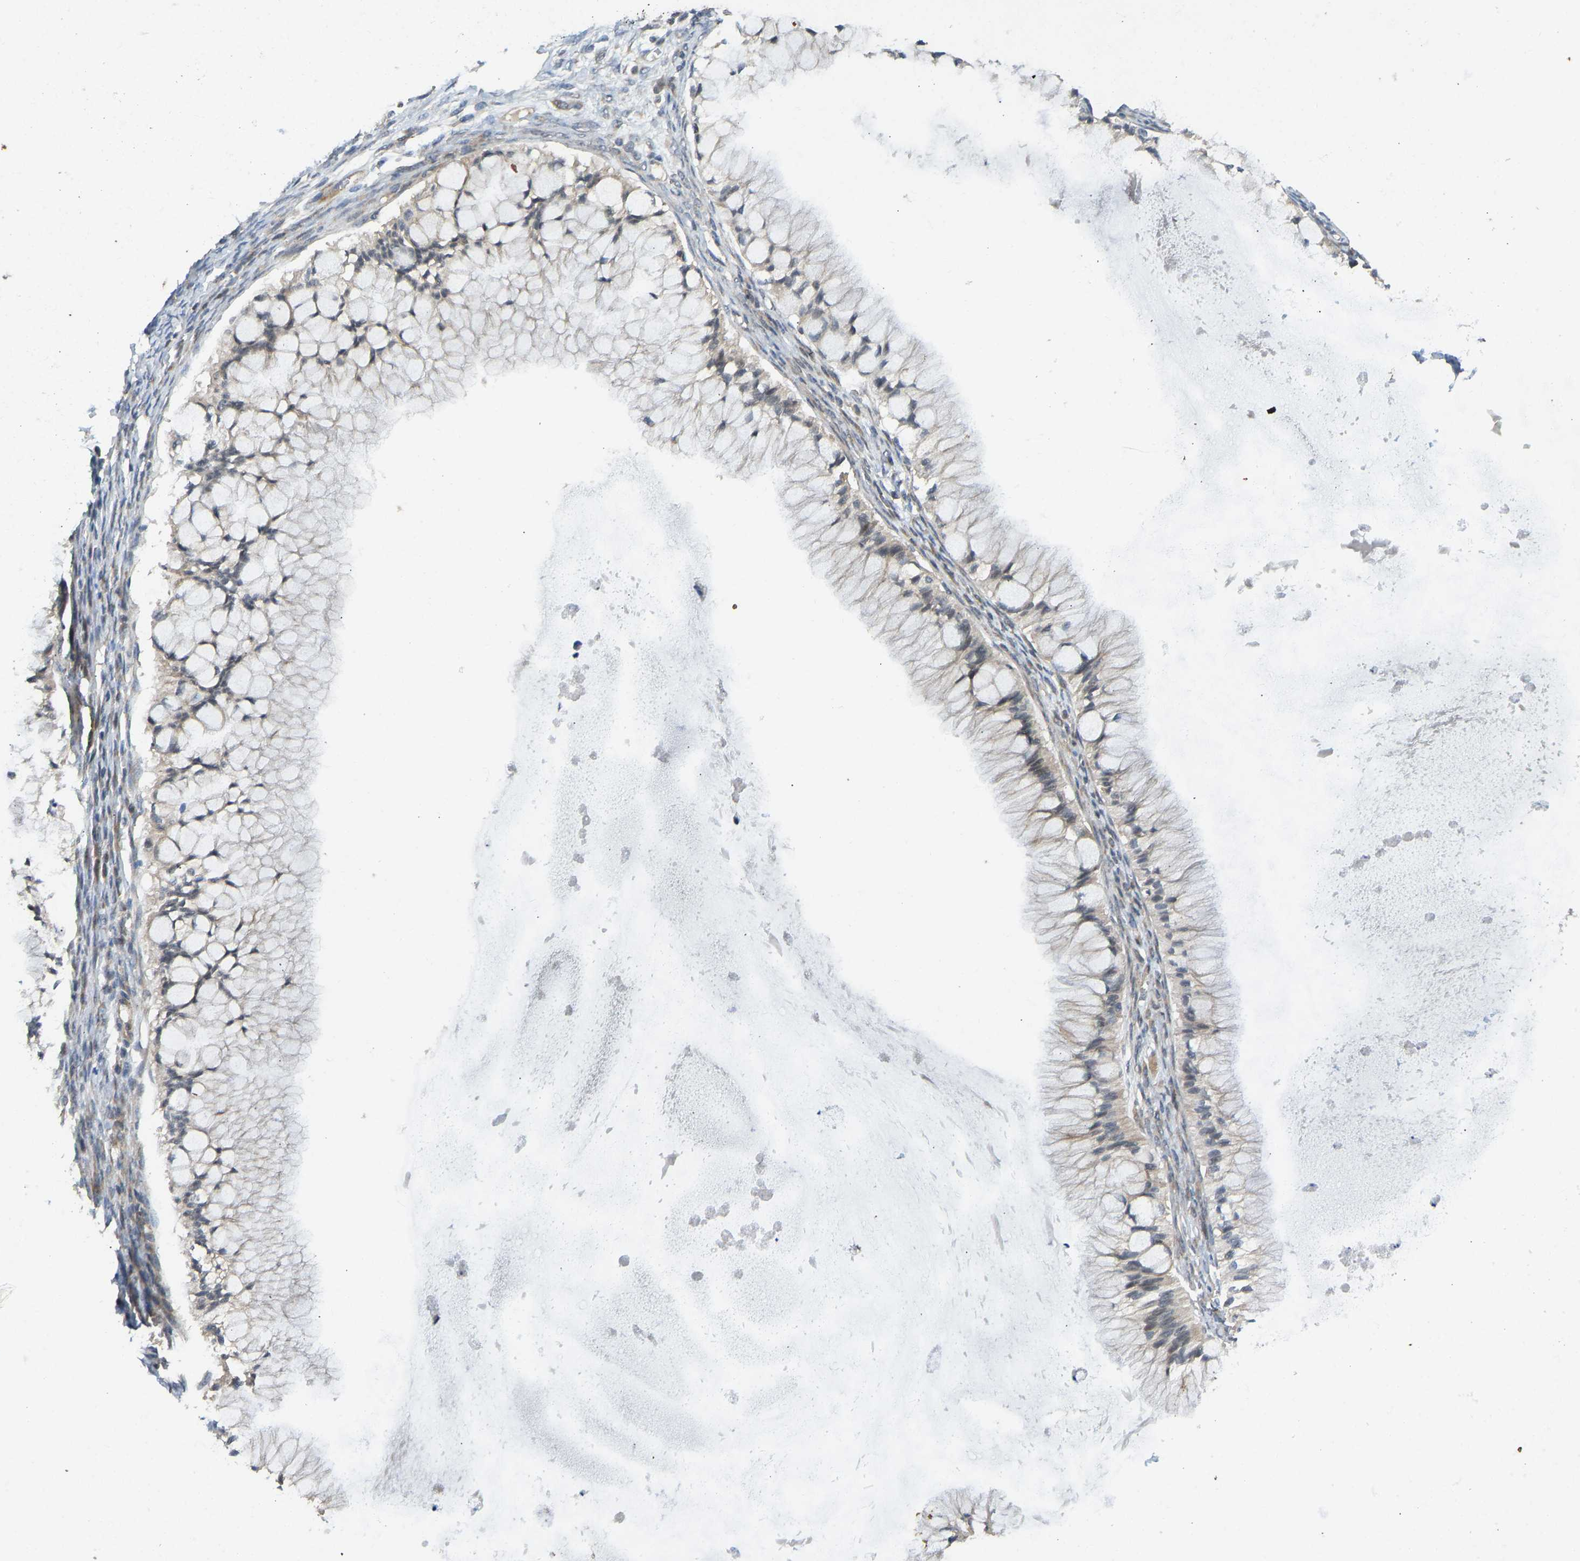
{"staining": {"intensity": "weak", "quantity": "25%-75%", "location": "cytoplasmic/membranous"}, "tissue": "ovarian cancer", "cell_type": "Tumor cells", "image_type": "cancer", "snomed": [{"axis": "morphology", "description": "Cystadenocarcinoma, mucinous, NOS"}, {"axis": "topography", "description": "Ovary"}], "caption": "The micrograph reveals immunohistochemical staining of ovarian mucinous cystadenocarcinoma. There is weak cytoplasmic/membranous staining is seen in about 25%-75% of tumor cells.", "gene": "NDRG3", "patient": {"sex": "female", "age": 57}}